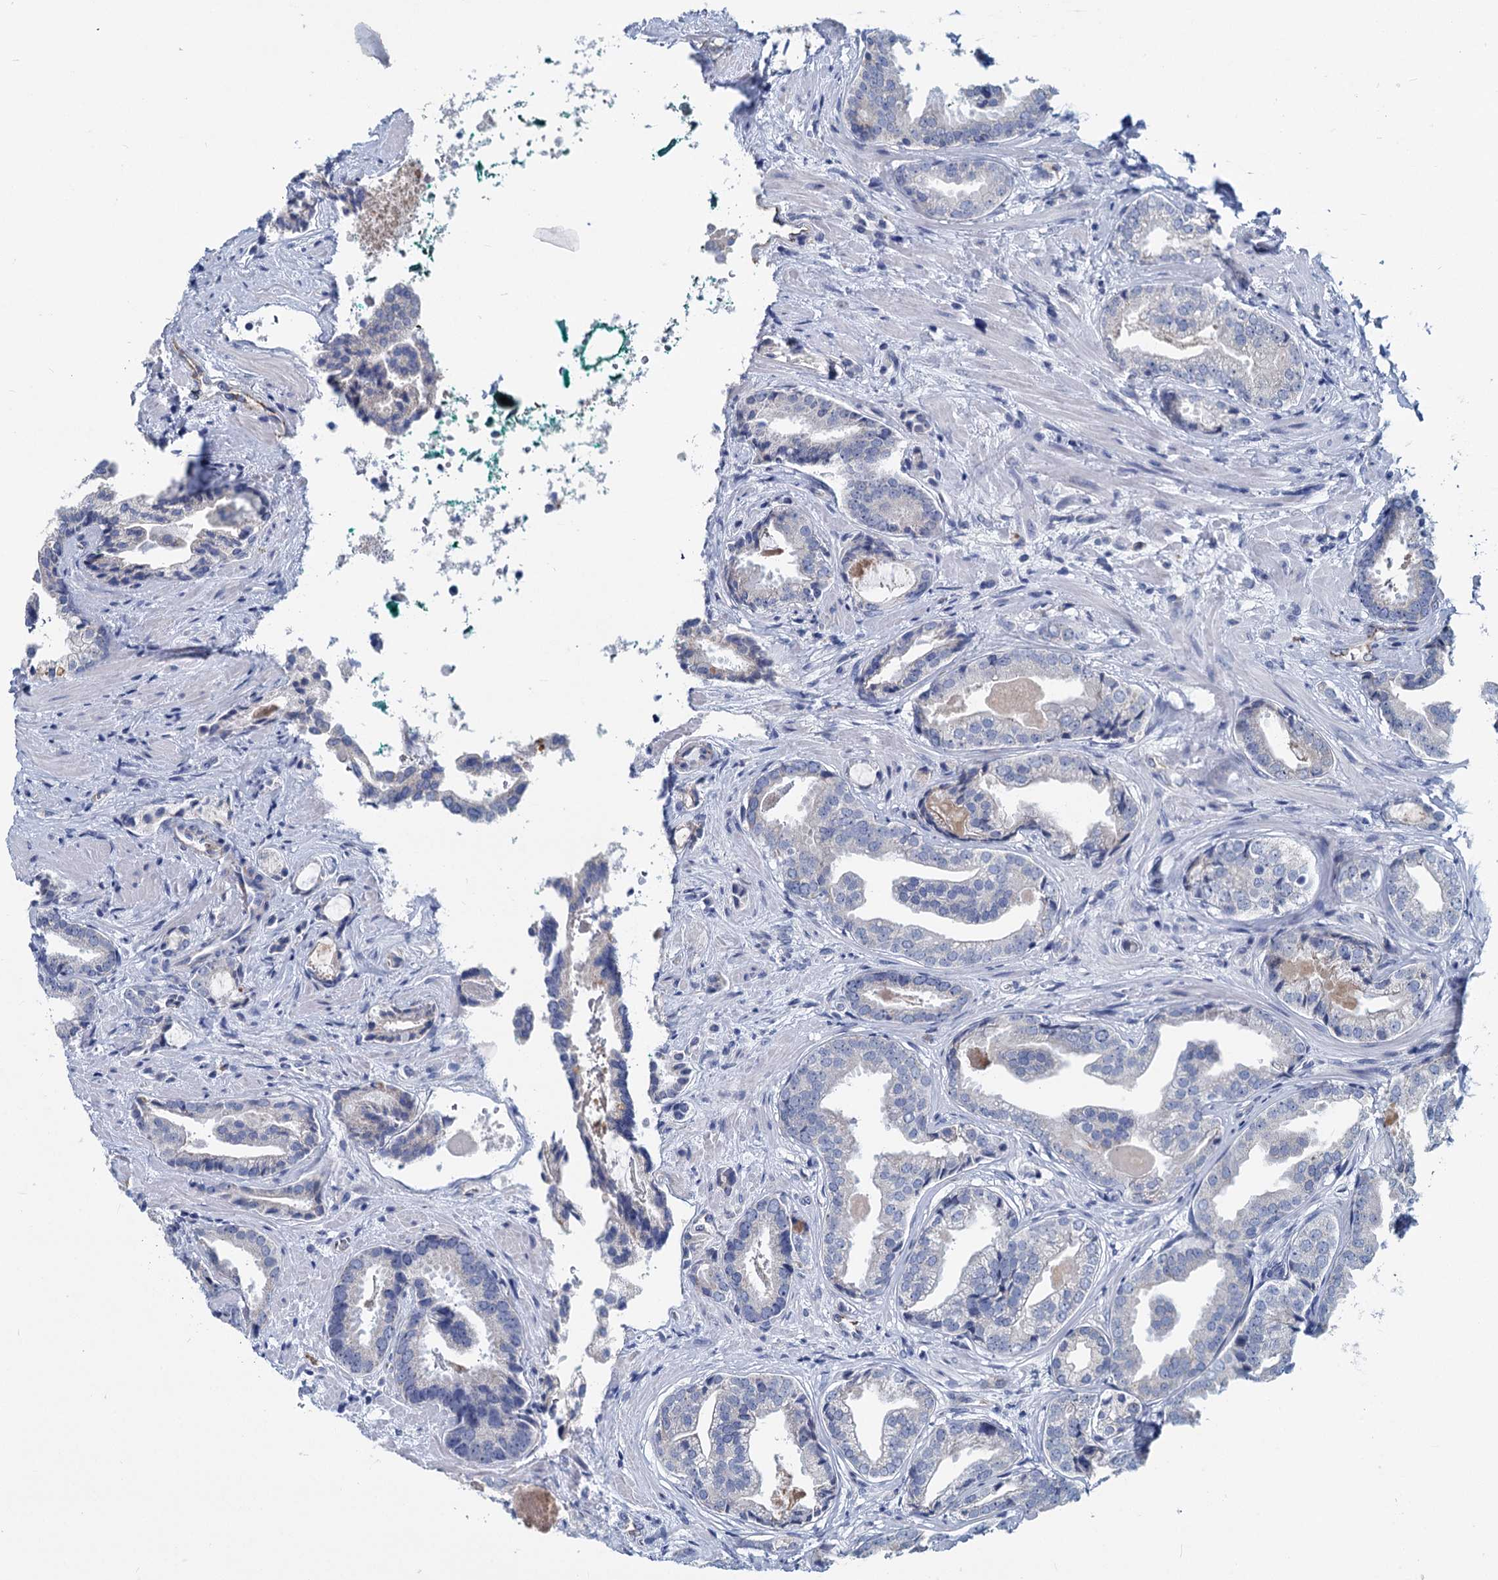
{"staining": {"intensity": "negative", "quantity": "none", "location": "none"}, "tissue": "prostate cancer", "cell_type": "Tumor cells", "image_type": "cancer", "snomed": [{"axis": "morphology", "description": "Adenocarcinoma, High grade"}, {"axis": "topography", "description": "Prostate"}], "caption": "This is an IHC photomicrograph of prostate adenocarcinoma (high-grade). There is no expression in tumor cells.", "gene": "INSC", "patient": {"sex": "male", "age": 60}}